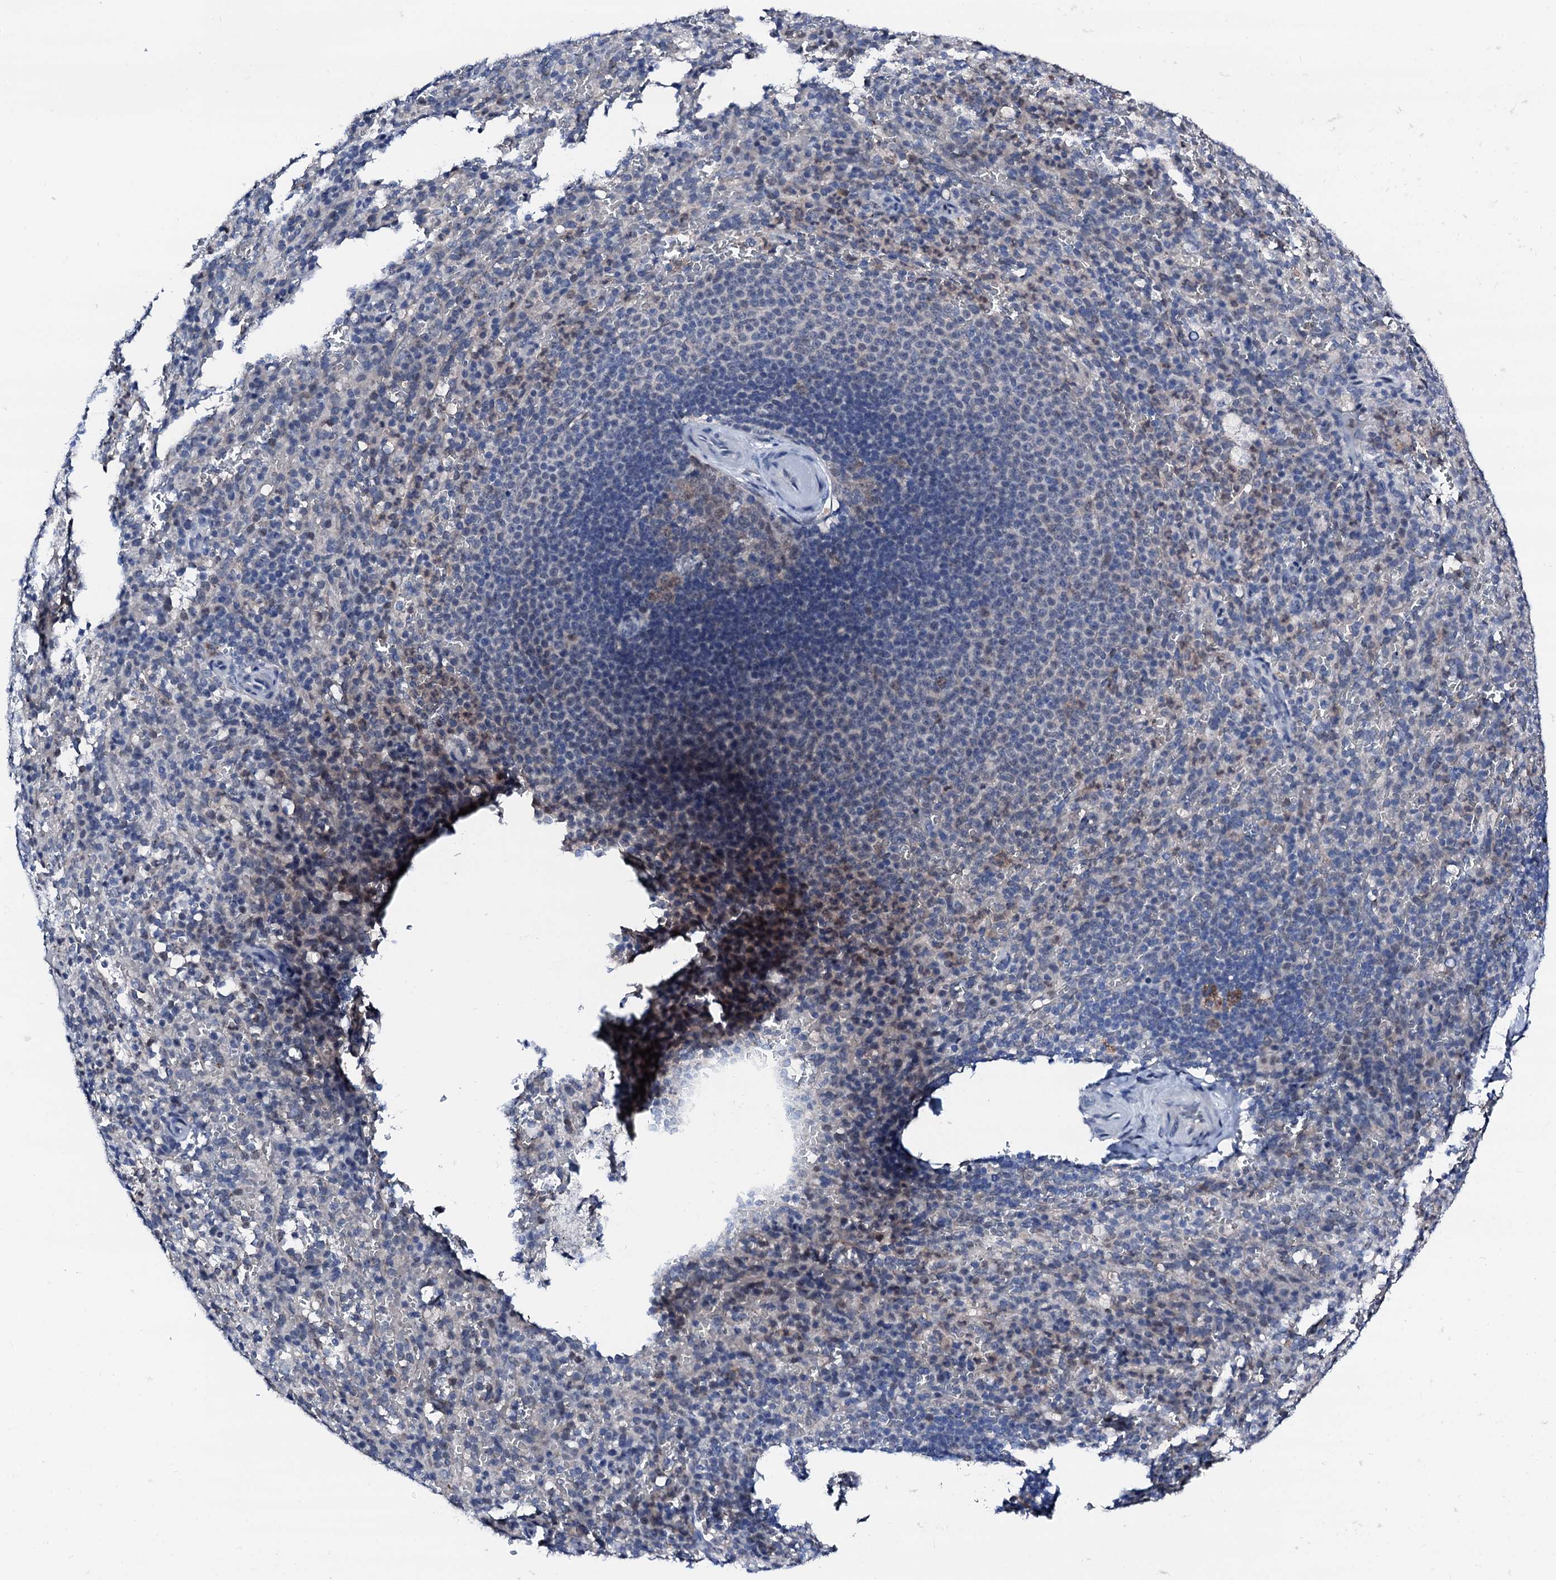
{"staining": {"intensity": "negative", "quantity": "none", "location": "none"}, "tissue": "spleen", "cell_type": "Cells in red pulp", "image_type": "normal", "snomed": [{"axis": "morphology", "description": "Normal tissue, NOS"}, {"axis": "topography", "description": "Spleen"}], "caption": "The micrograph shows no significant positivity in cells in red pulp of spleen. (DAB IHC, high magnification).", "gene": "TRAFD1", "patient": {"sex": "female", "age": 21}}